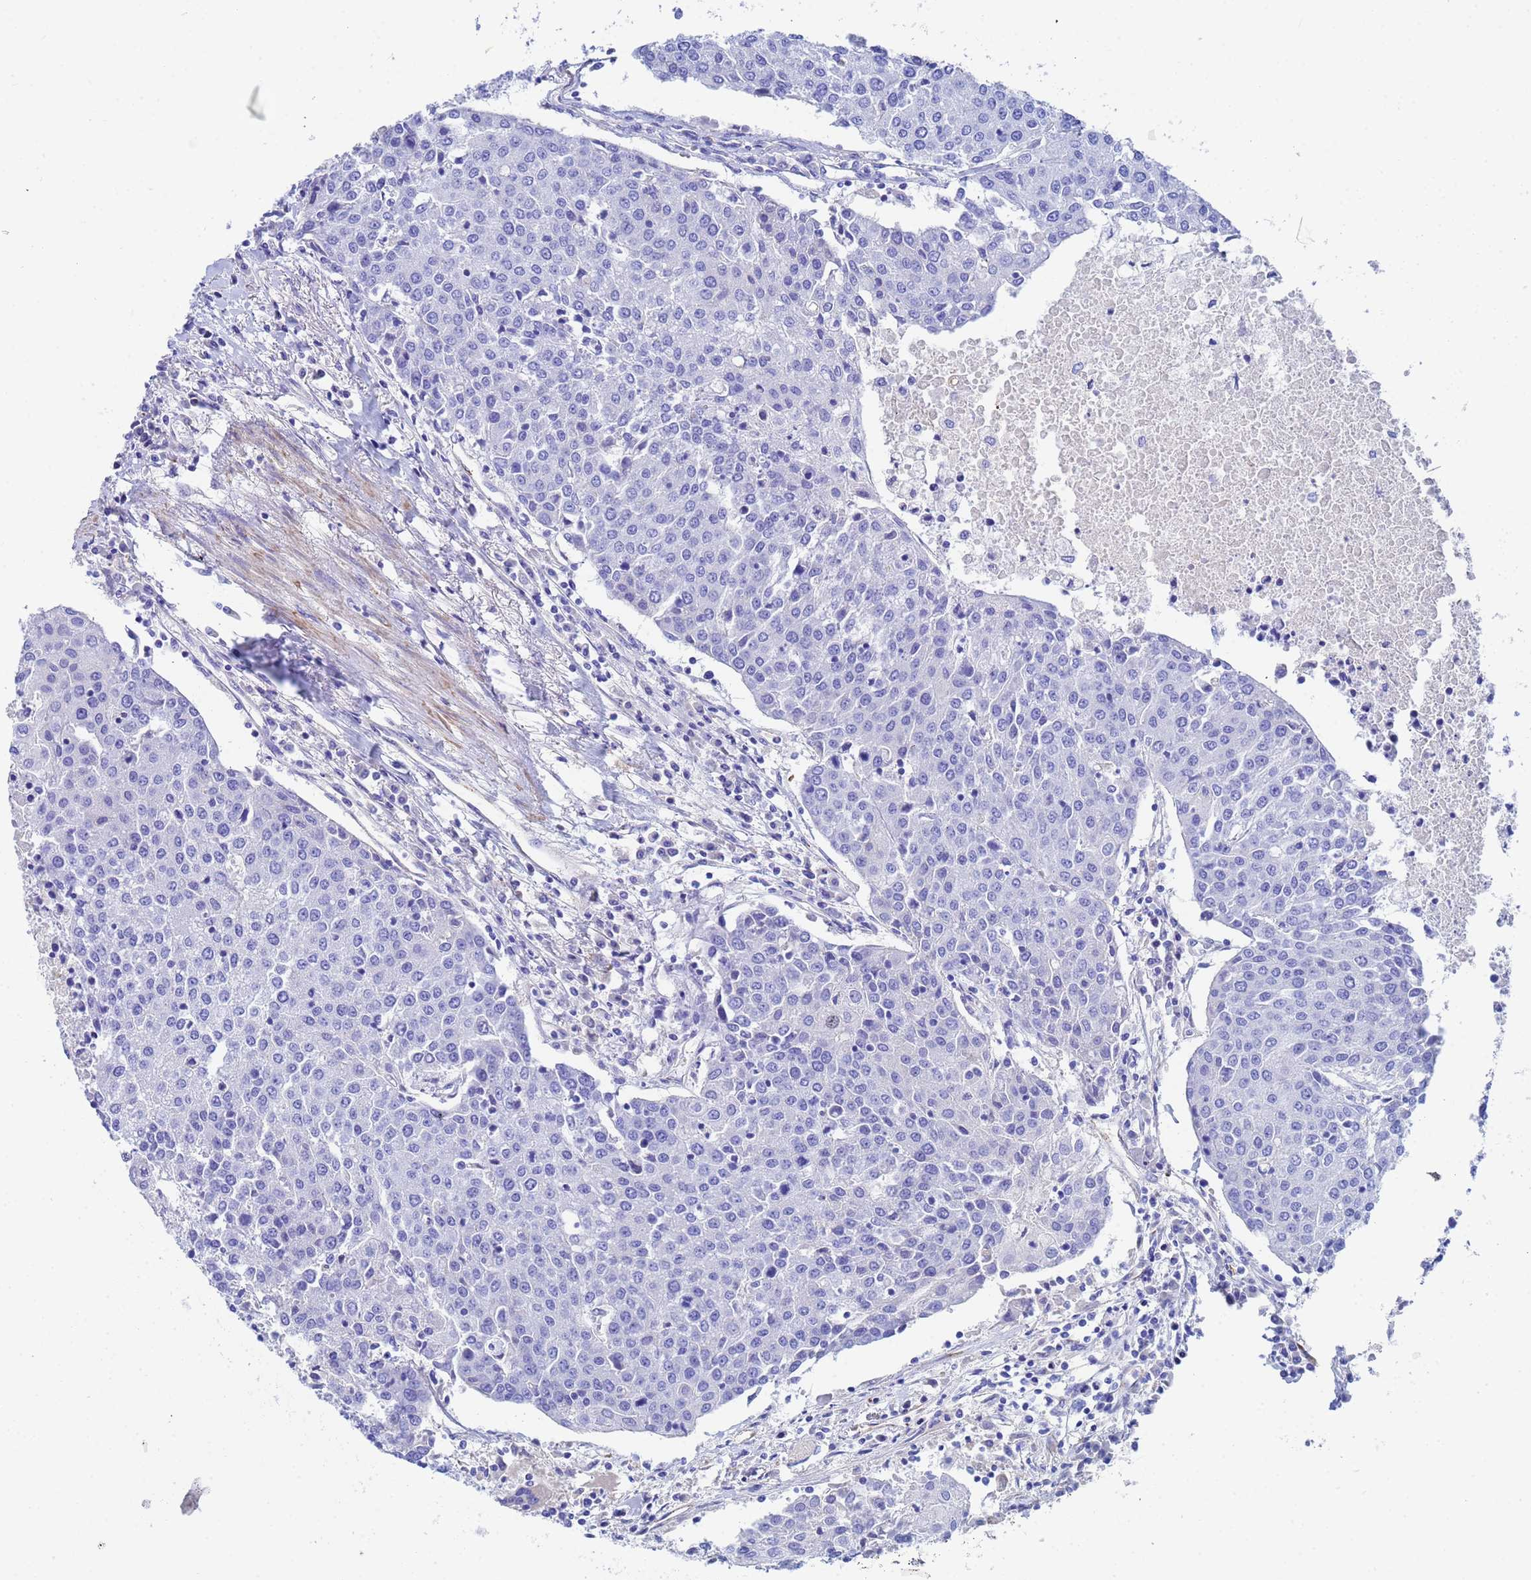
{"staining": {"intensity": "negative", "quantity": "none", "location": "none"}, "tissue": "urothelial cancer", "cell_type": "Tumor cells", "image_type": "cancer", "snomed": [{"axis": "morphology", "description": "Urothelial carcinoma, High grade"}, {"axis": "topography", "description": "Urinary bladder"}], "caption": "DAB (3,3'-diaminobenzidine) immunohistochemical staining of urothelial cancer exhibits no significant positivity in tumor cells.", "gene": "CST4", "patient": {"sex": "female", "age": 85}}